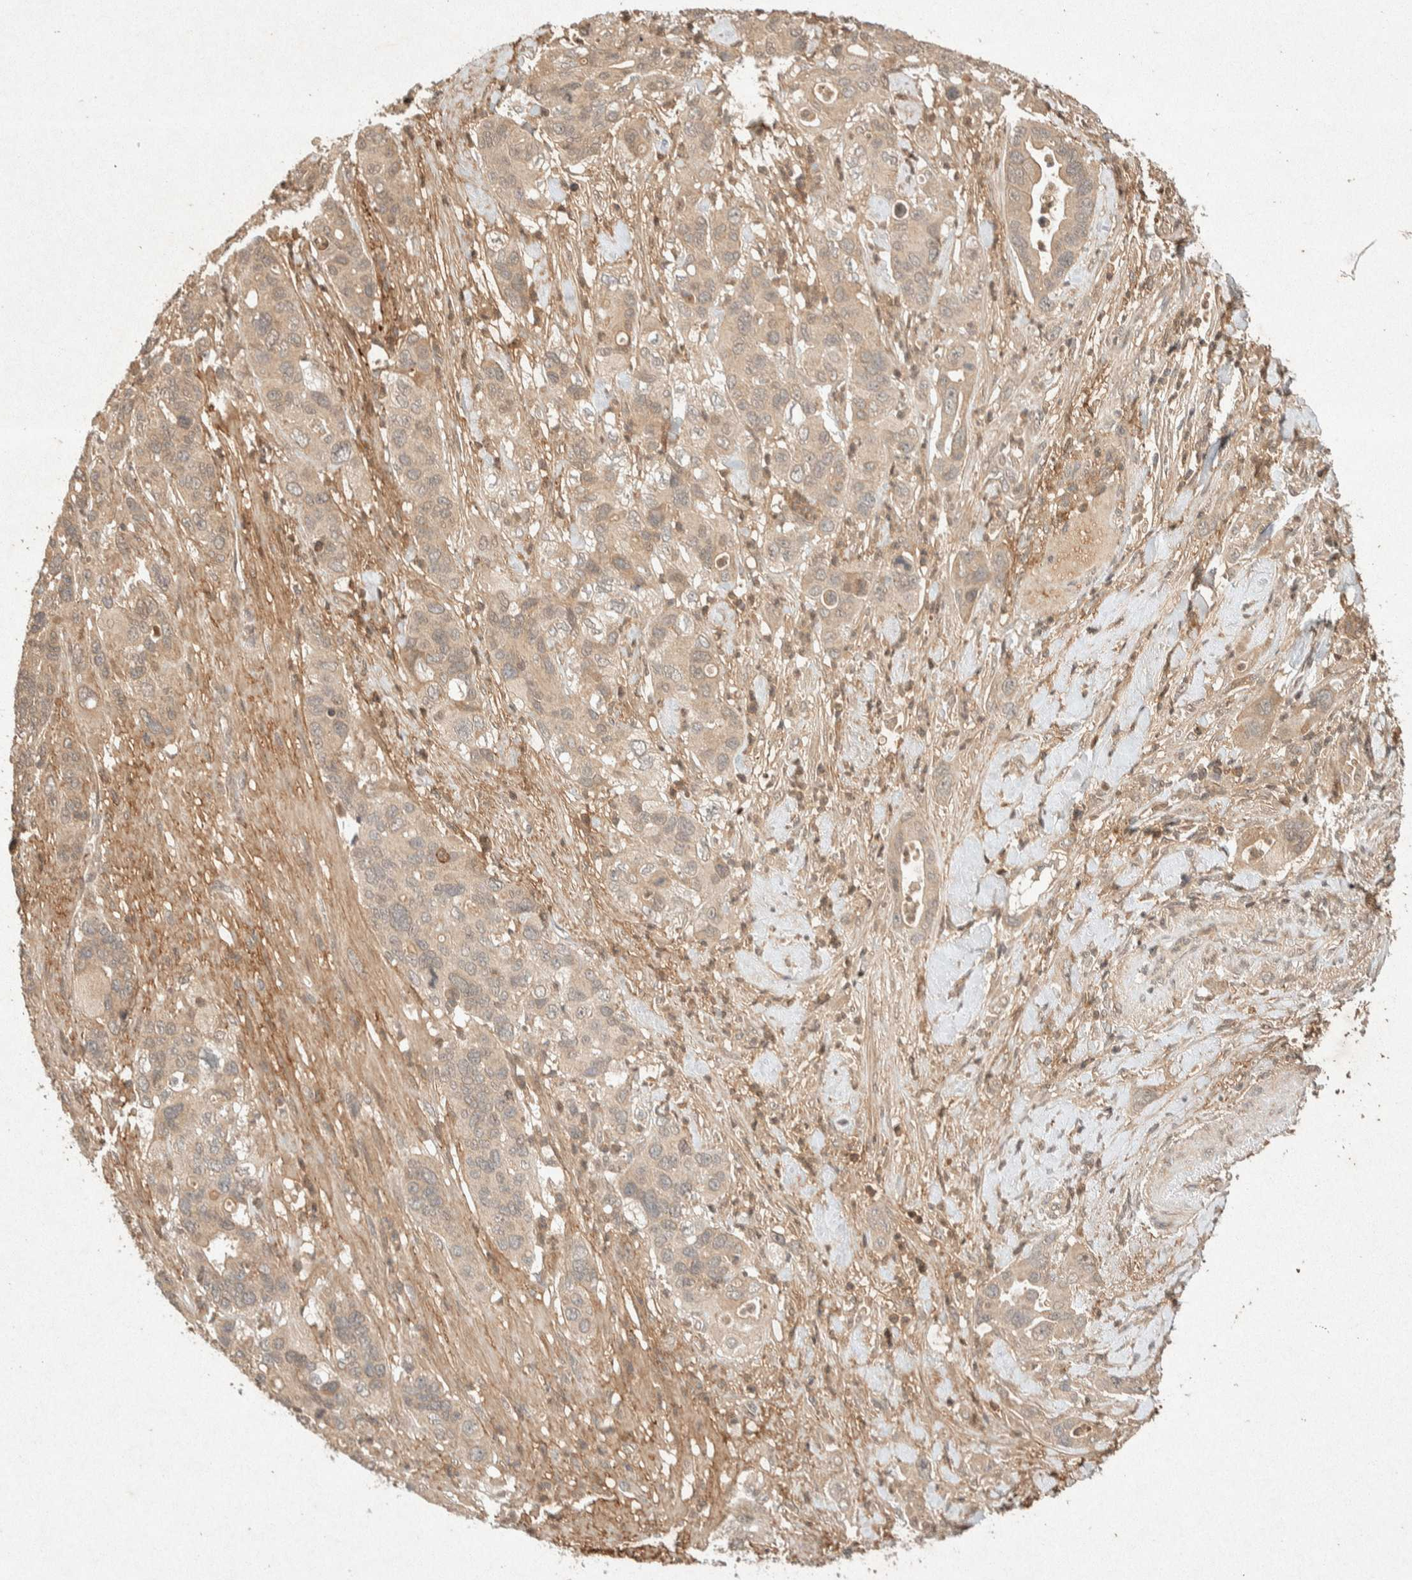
{"staining": {"intensity": "weak", "quantity": "<25%", "location": "cytoplasmic/membranous"}, "tissue": "pancreatic cancer", "cell_type": "Tumor cells", "image_type": "cancer", "snomed": [{"axis": "morphology", "description": "Adenocarcinoma, NOS"}, {"axis": "topography", "description": "Pancreas"}], "caption": "High power microscopy micrograph of an immunohistochemistry histopathology image of pancreatic cancer, revealing no significant positivity in tumor cells.", "gene": "THRA", "patient": {"sex": "female", "age": 71}}